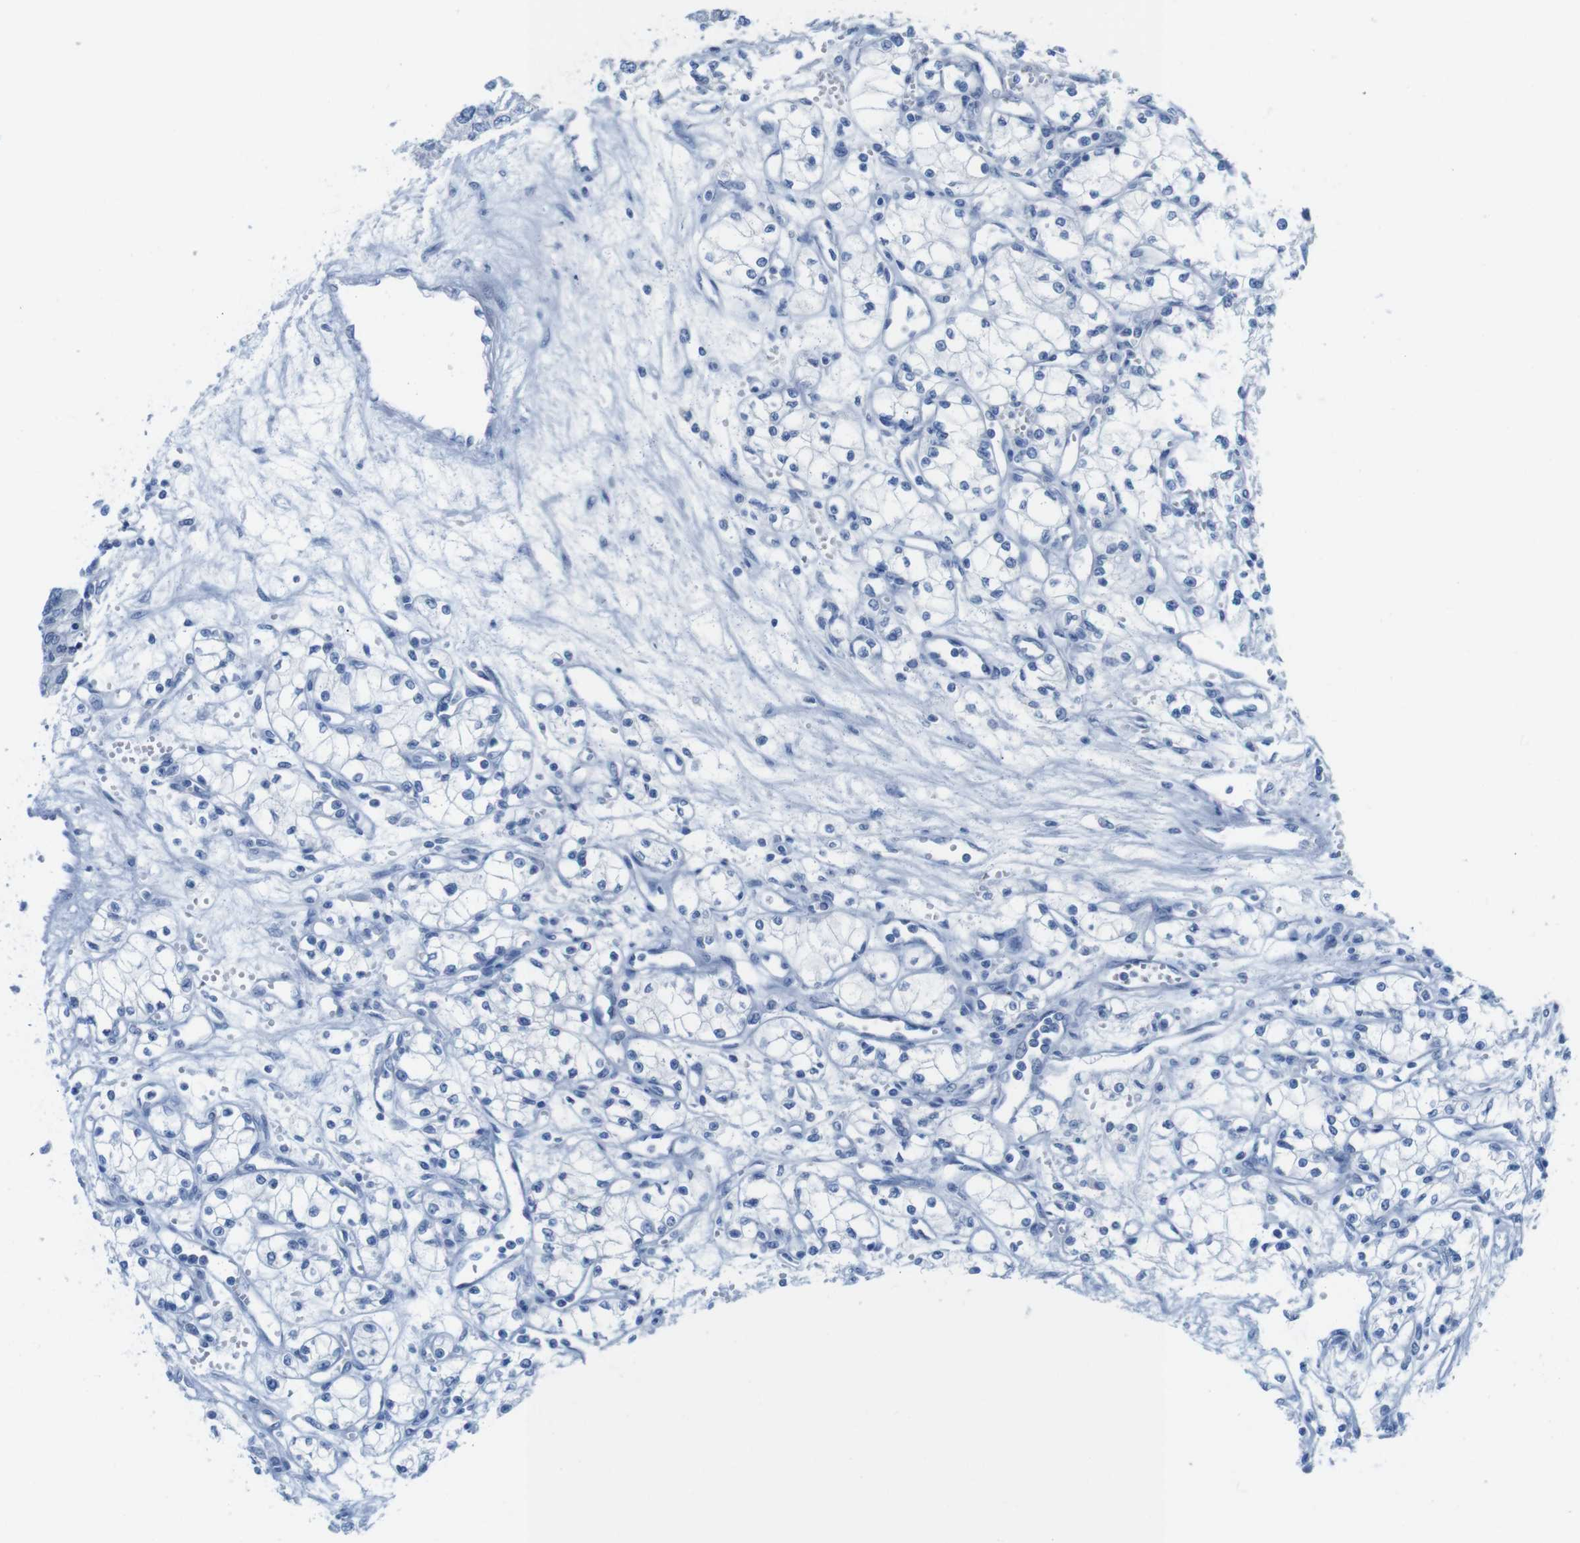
{"staining": {"intensity": "negative", "quantity": "none", "location": "none"}, "tissue": "renal cancer", "cell_type": "Tumor cells", "image_type": "cancer", "snomed": [{"axis": "morphology", "description": "Normal tissue, NOS"}, {"axis": "morphology", "description": "Adenocarcinoma, NOS"}, {"axis": "topography", "description": "Kidney"}], "caption": "DAB immunohistochemical staining of renal cancer demonstrates no significant positivity in tumor cells.", "gene": "OPN1SW", "patient": {"sex": "male", "age": 59}}